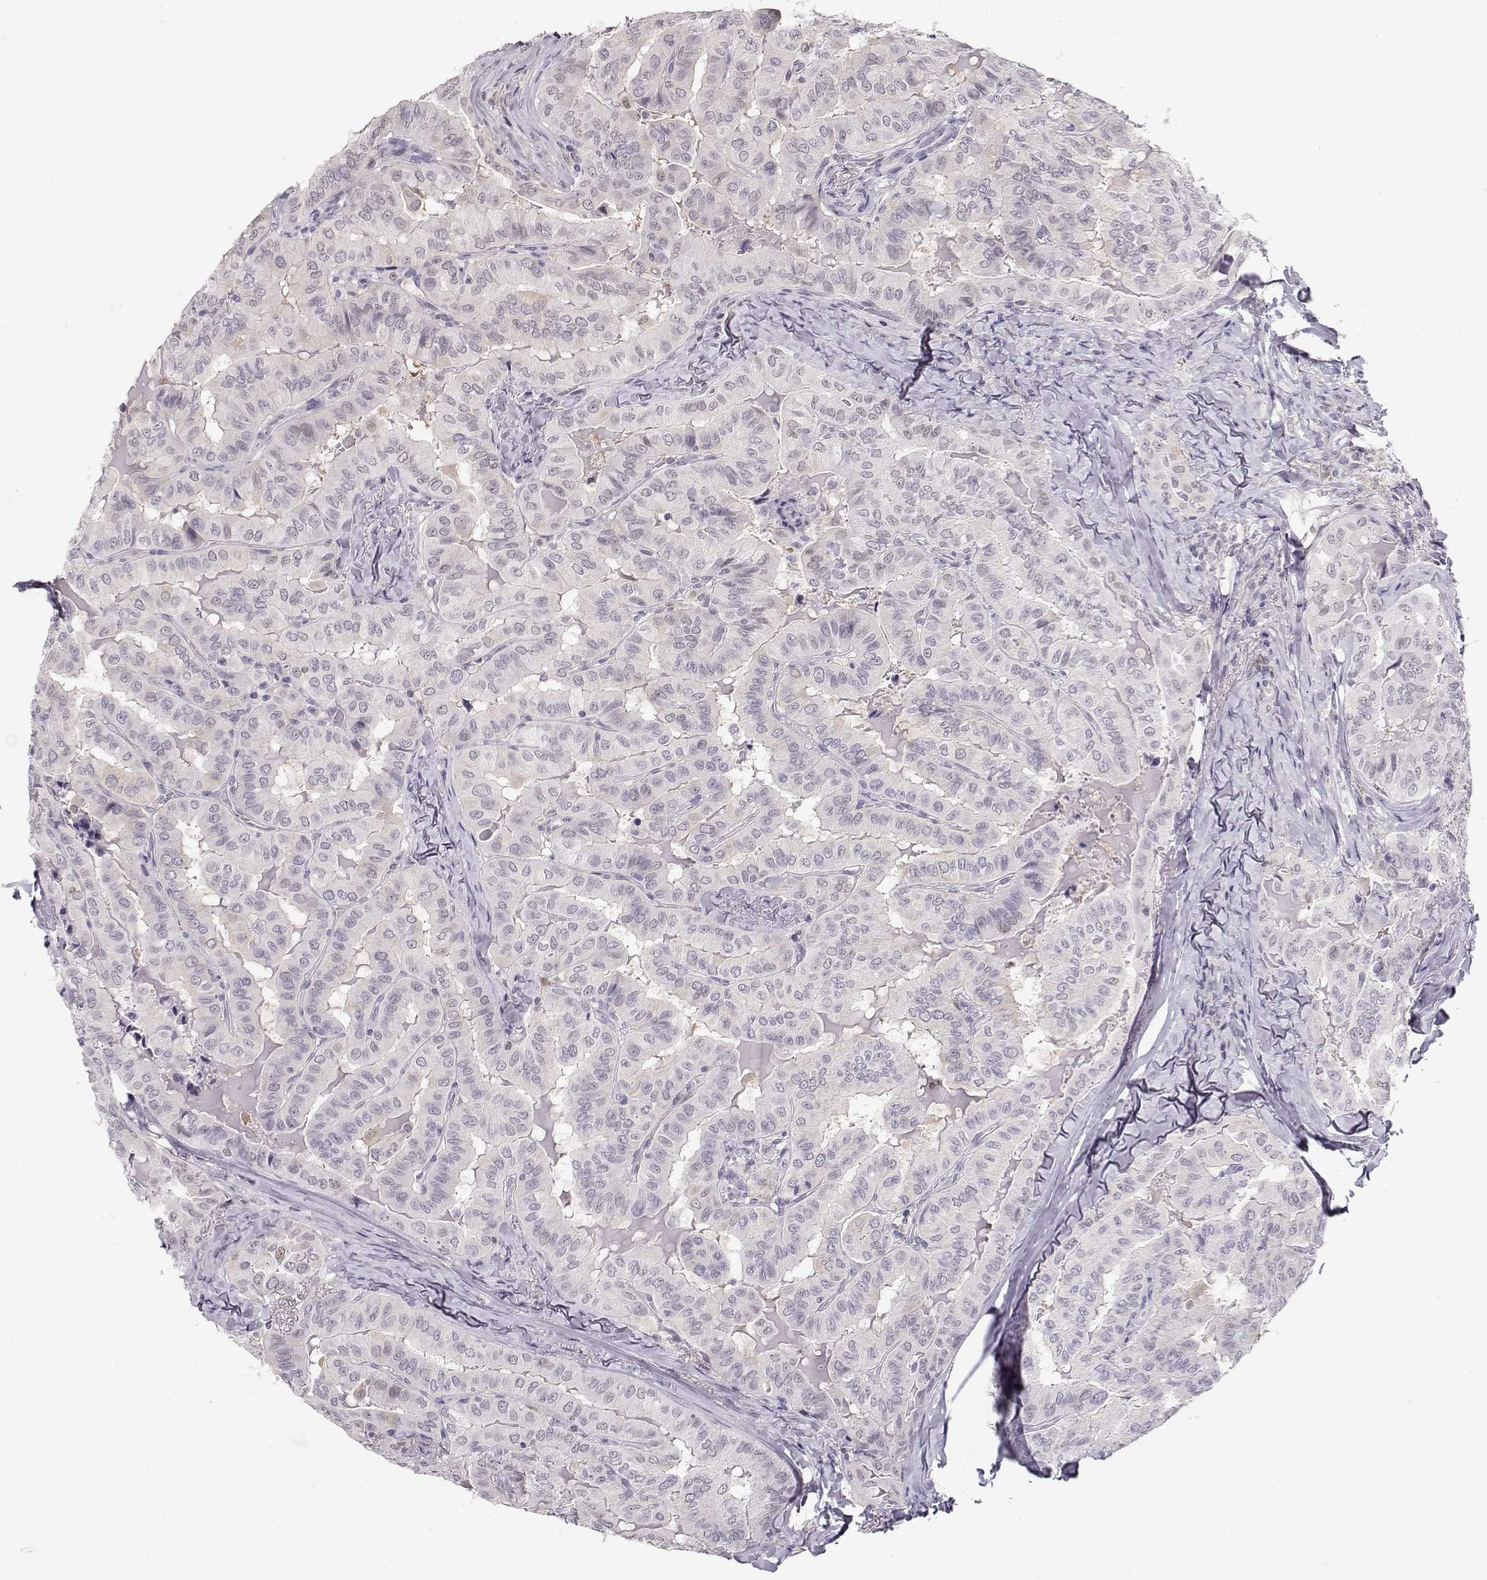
{"staining": {"intensity": "negative", "quantity": "none", "location": "none"}, "tissue": "thyroid cancer", "cell_type": "Tumor cells", "image_type": "cancer", "snomed": [{"axis": "morphology", "description": "Papillary adenocarcinoma, NOS"}, {"axis": "topography", "description": "Thyroid gland"}], "caption": "IHC histopathology image of human thyroid cancer stained for a protein (brown), which reveals no positivity in tumor cells.", "gene": "TEPP", "patient": {"sex": "female", "age": 68}}